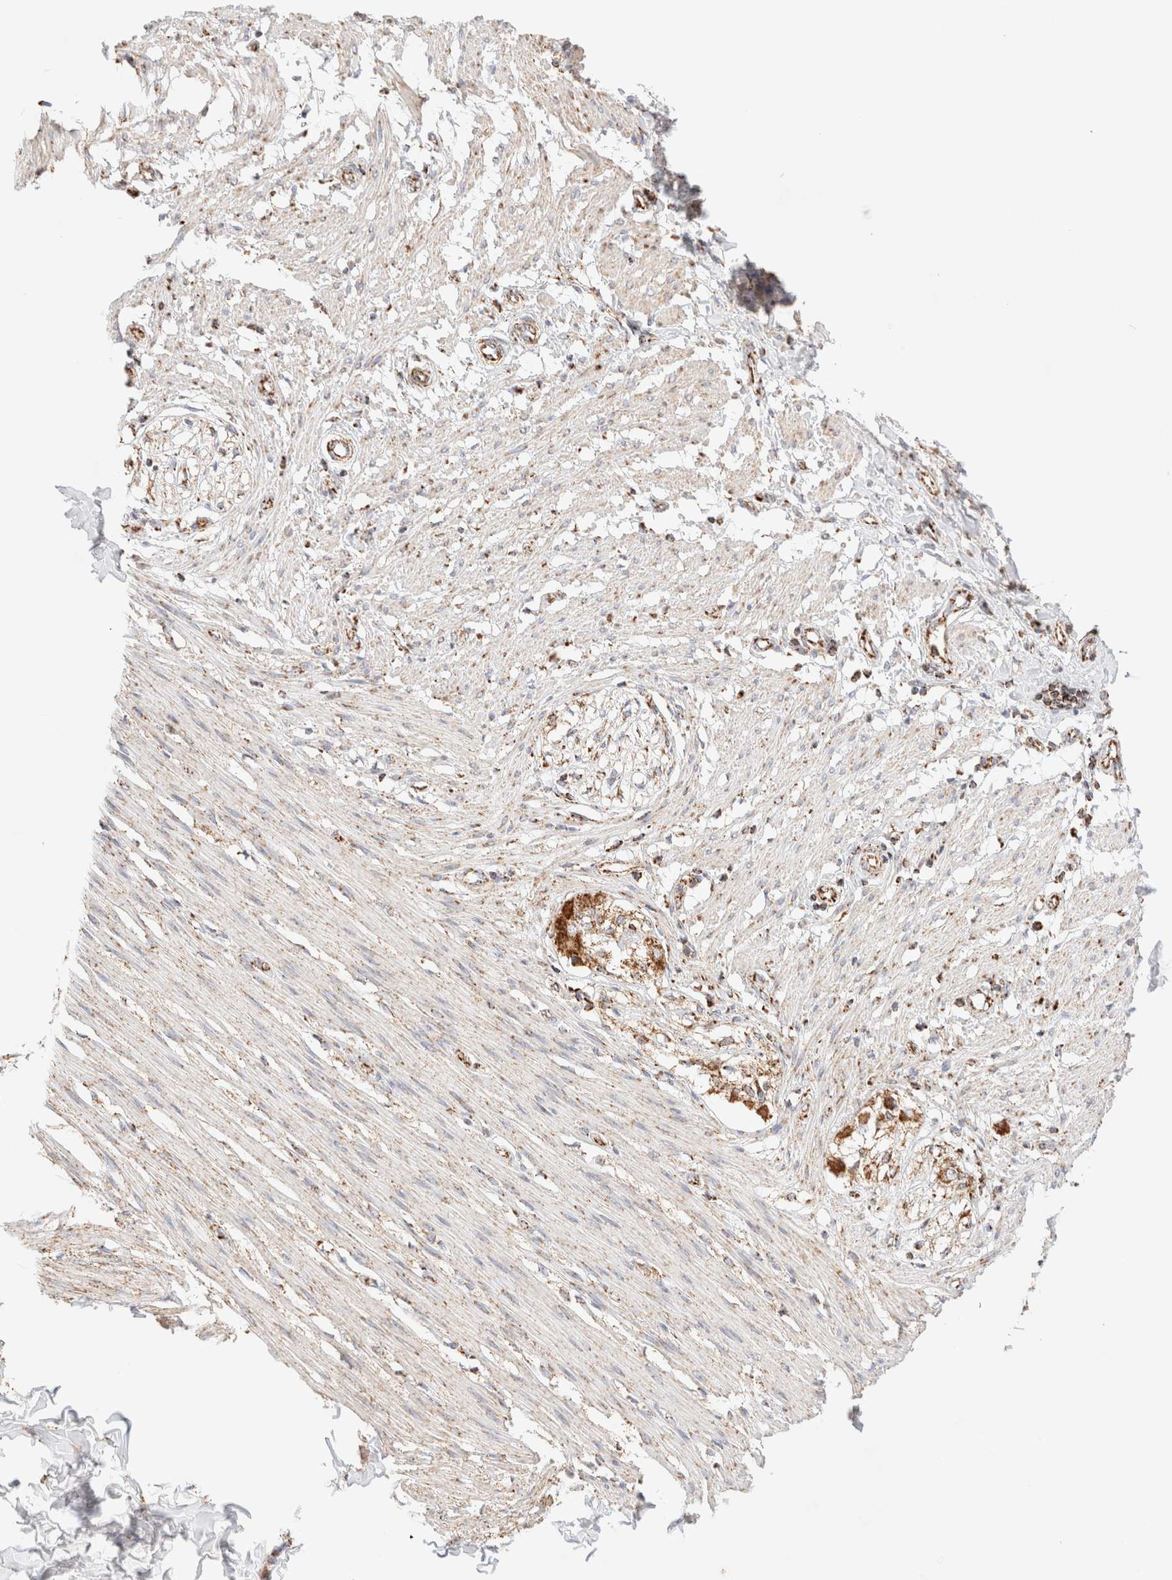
{"staining": {"intensity": "moderate", "quantity": "25%-75%", "location": "cytoplasmic/membranous"}, "tissue": "smooth muscle", "cell_type": "Smooth muscle cells", "image_type": "normal", "snomed": [{"axis": "morphology", "description": "Normal tissue, NOS"}, {"axis": "morphology", "description": "Adenocarcinoma, NOS"}, {"axis": "topography", "description": "Smooth muscle"}, {"axis": "topography", "description": "Colon"}], "caption": "Immunohistochemical staining of normal smooth muscle displays medium levels of moderate cytoplasmic/membranous expression in about 25%-75% of smooth muscle cells.", "gene": "PHB2", "patient": {"sex": "male", "age": 14}}